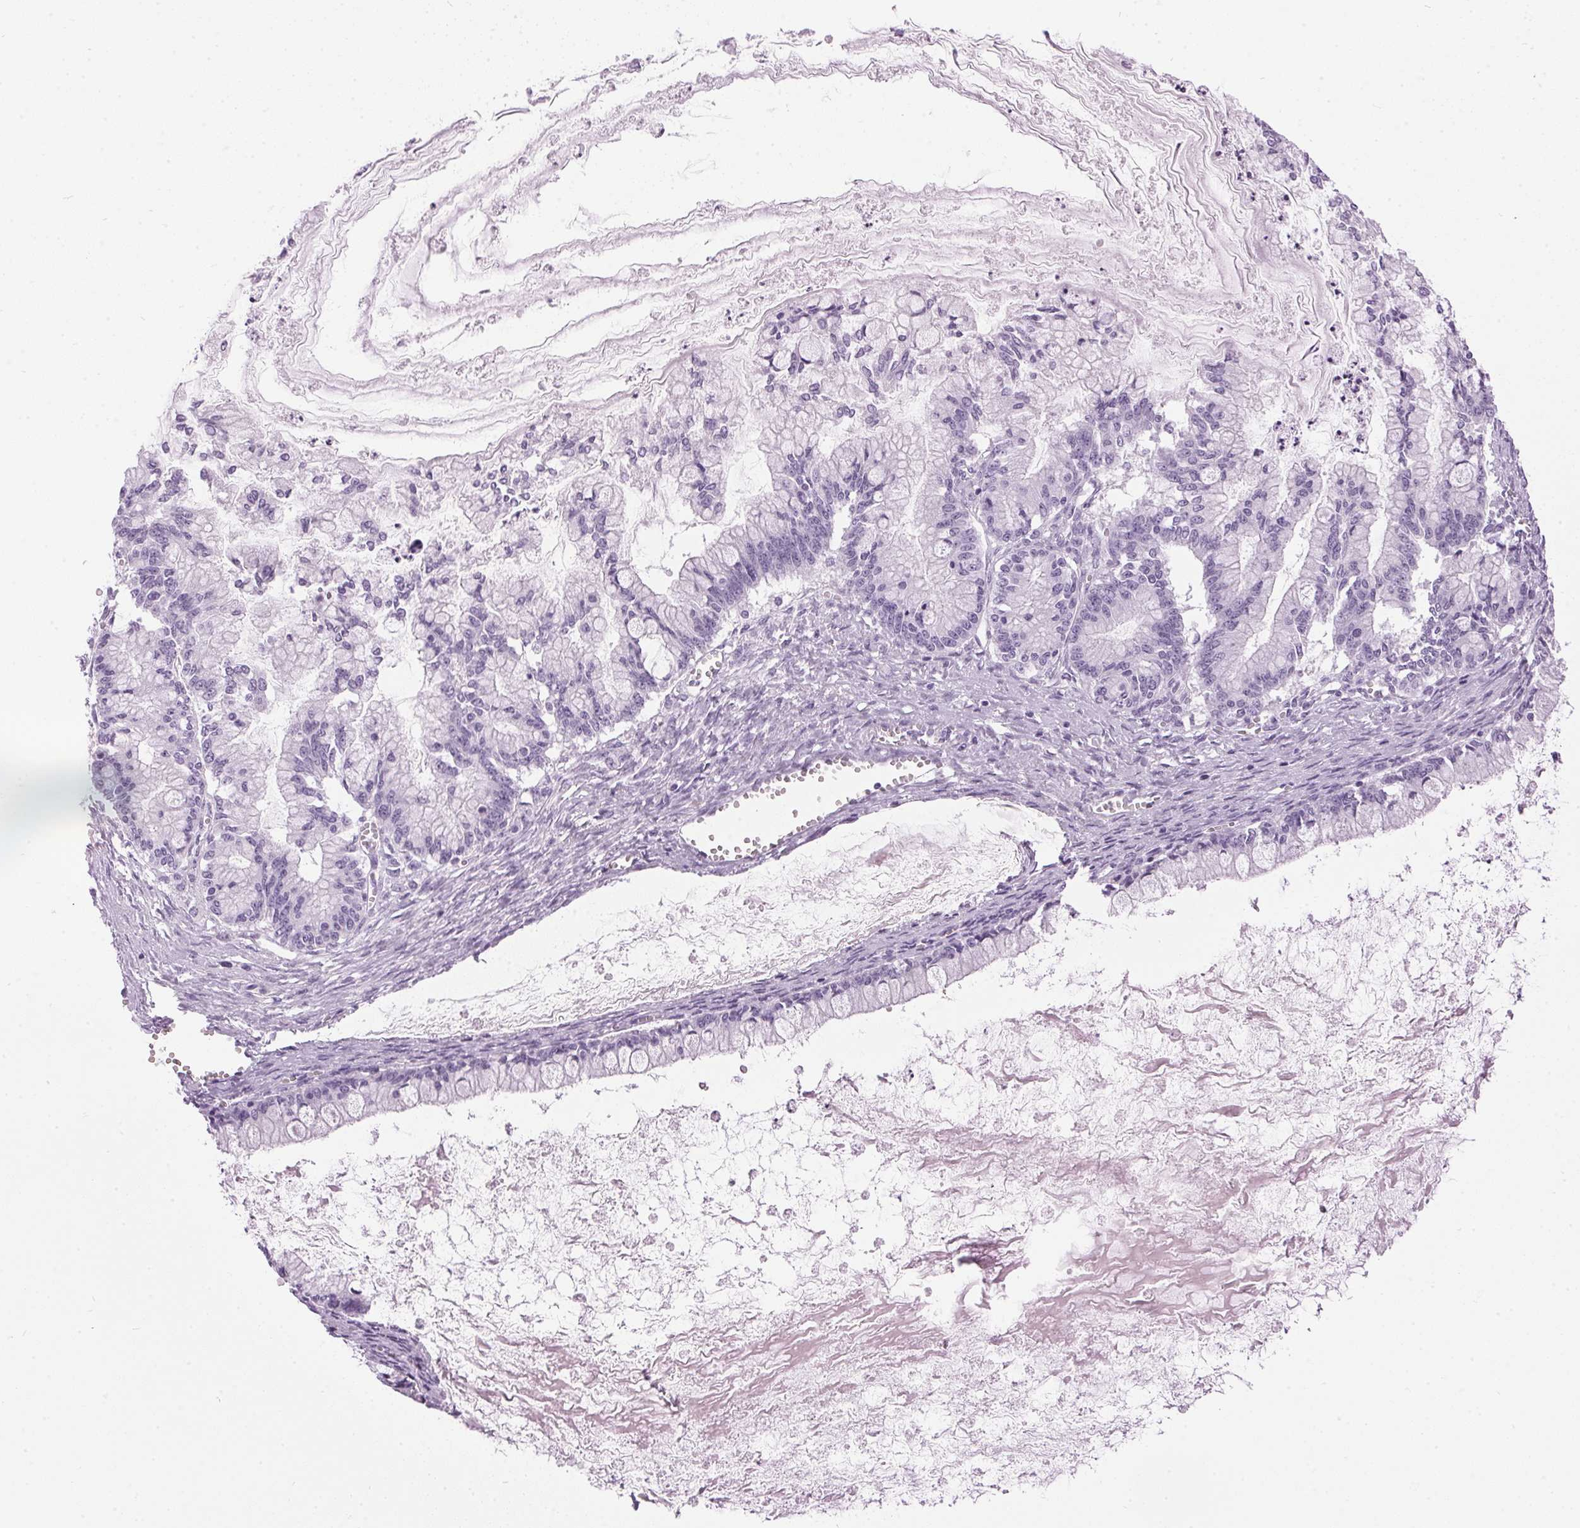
{"staining": {"intensity": "negative", "quantity": "none", "location": "none"}, "tissue": "ovarian cancer", "cell_type": "Tumor cells", "image_type": "cancer", "snomed": [{"axis": "morphology", "description": "Cystadenocarcinoma, mucinous, NOS"}, {"axis": "topography", "description": "Ovary"}], "caption": "DAB (3,3'-diaminobenzidine) immunohistochemical staining of ovarian cancer shows no significant positivity in tumor cells. (DAB immunohistochemistry (IHC), high magnification).", "gene": "SP7", "patient": {"sex": "female", "age": 67}}